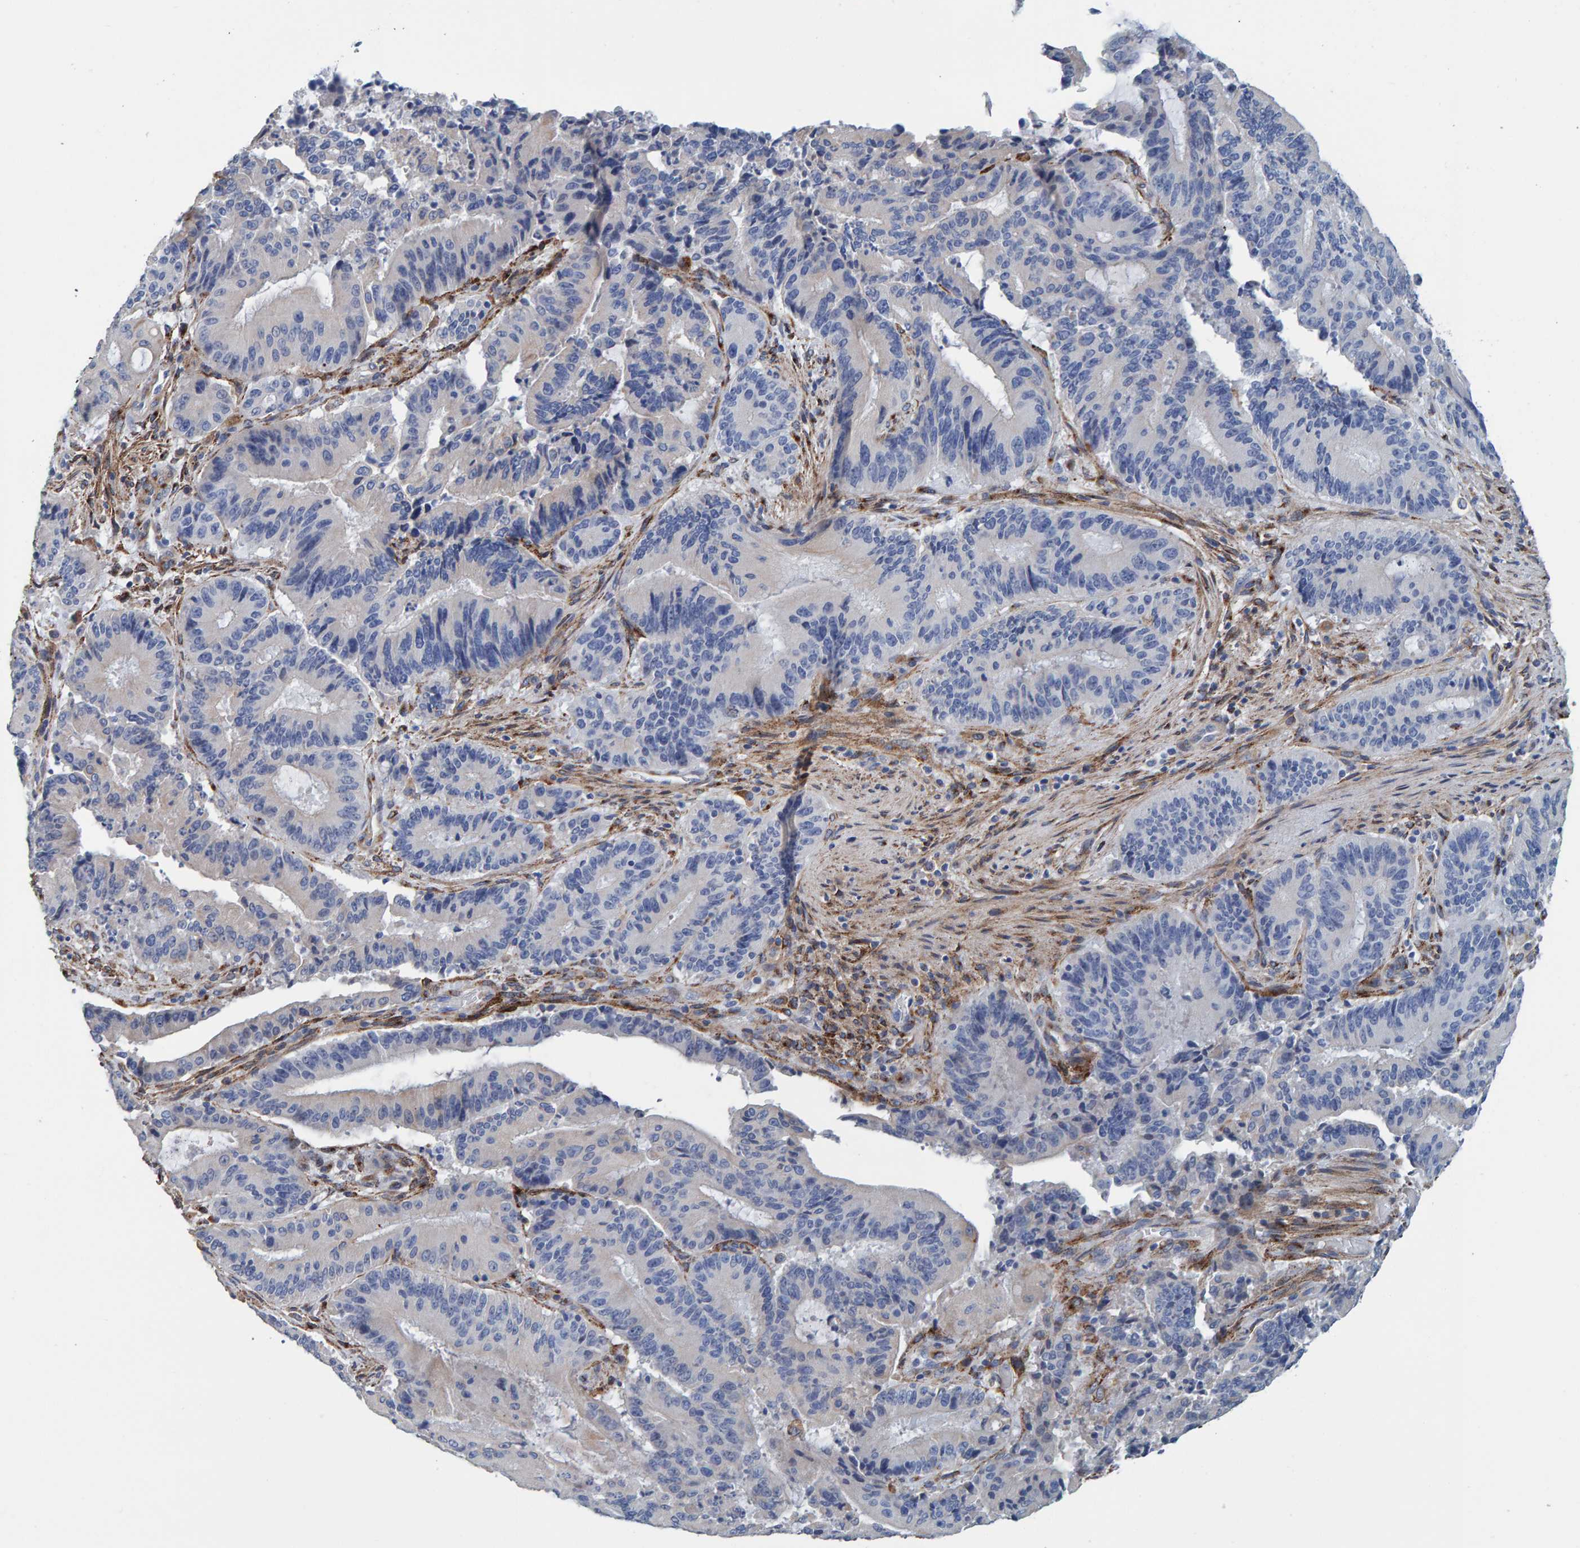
{"staining": {"intensity": "negative", "quantity": "none", "location": "none"}, "tissue": "liver cancer", "cell_type": "Tumor cells", "image_type": "cancer", "snomed": [{"axis": "morphology", "description": "Normal tissue, NOS"}, {"axis": "morphology", "description": "Cholangiocarcinoma"}, {"axis": "topography", "description": "Liver"}, {"axis": "topography", "description": "Peripheral nerve tissue"}], "caption": "Protein analysis of liver cancer (cholangiocarcinoma) exhibits no significant positivity in tumor cells.", "gene": "LRP1", "patient": {"sex": "female", "age": 73}}